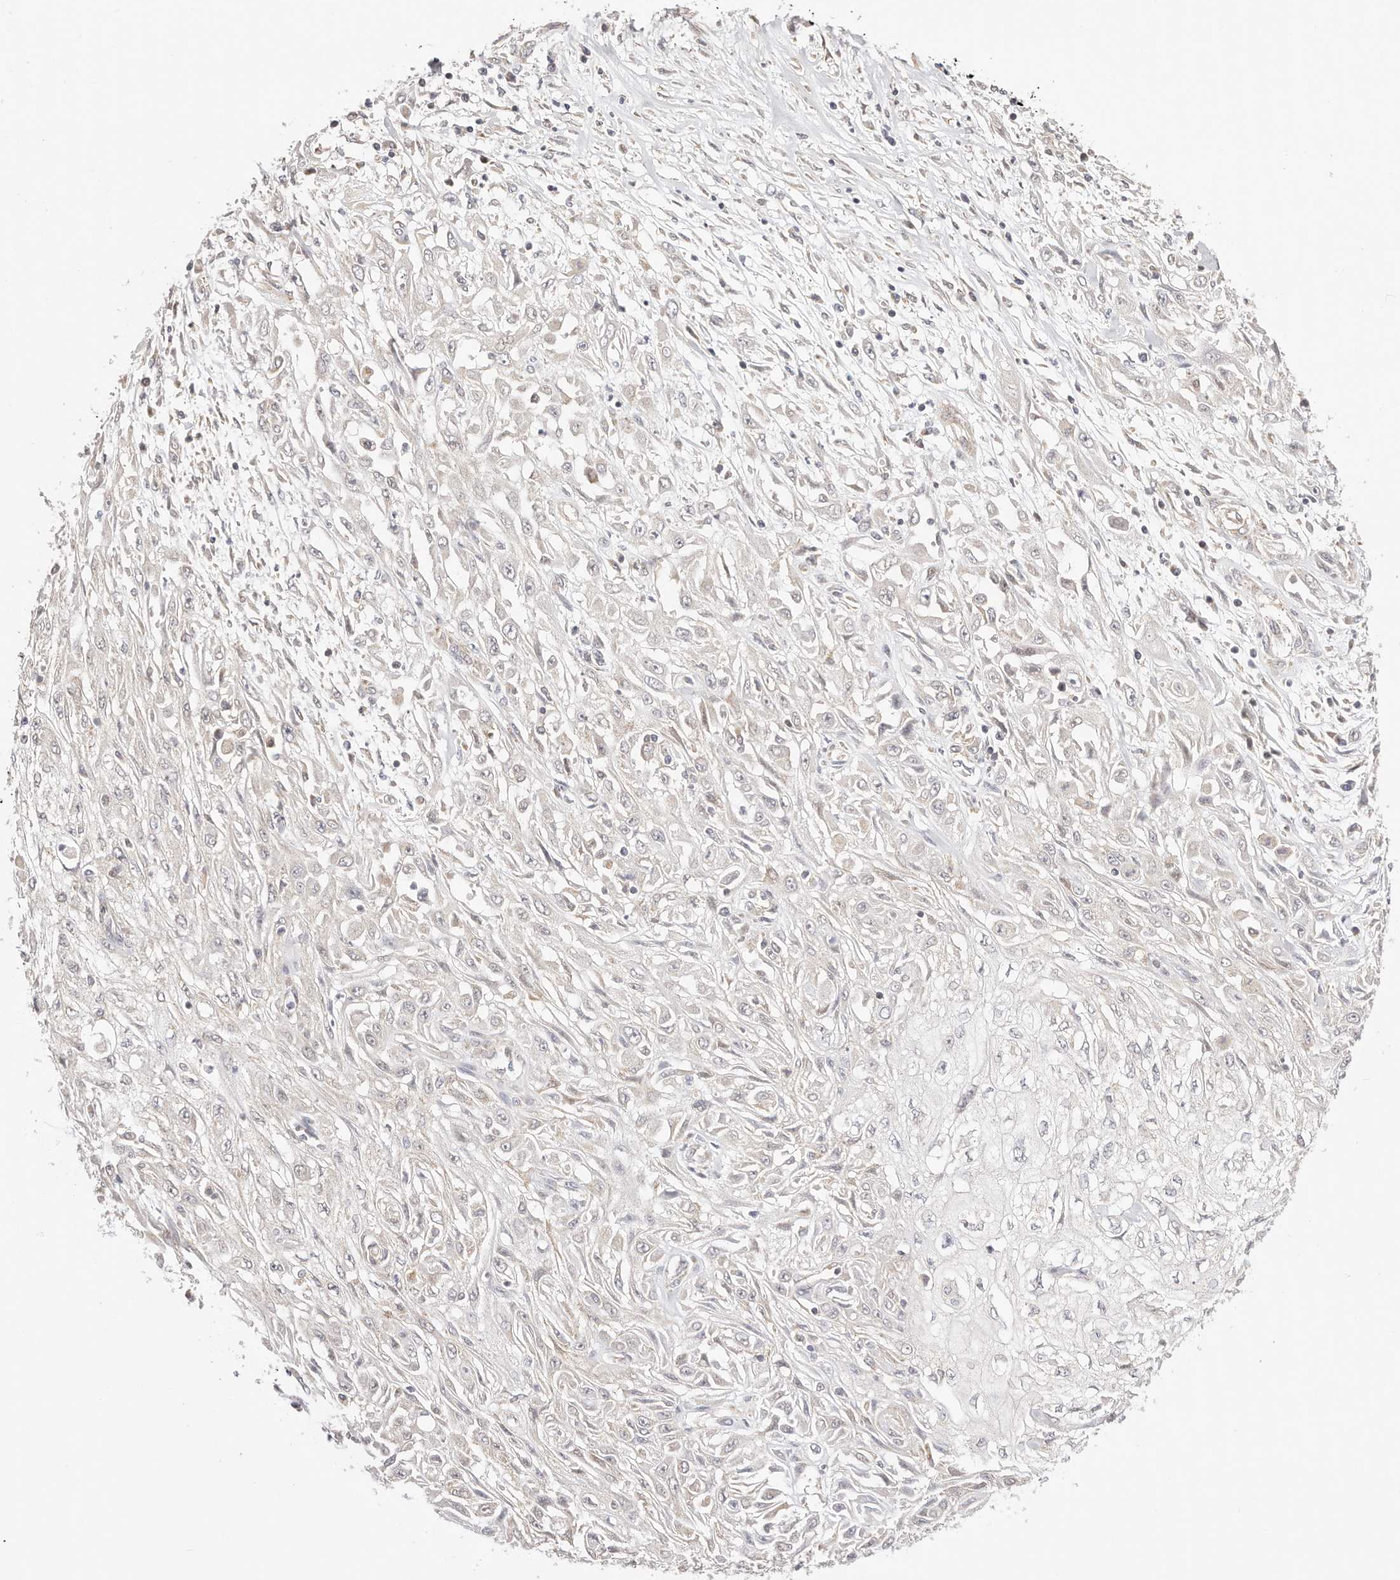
{"staining": {"intensity": "negative", "quantity": "none", "location": "none"}, "tissue": "skin cancer", "cell_type": "Tumor cells", "image_type": "cancer", "snomed": [{"axis": "morphology", "description": "Squamous cell carcinoma, NOS"}, {"axis": "morphology", "description": "Squamous cell carcinoma, metastatic, NOS"}, {"axis": "topography", "description": "Skin"}, {"axis": "topography", "description": "Lymph node"}], "caption": "Skin cancer stained for a protein using immunohistochemistry (IHC) reveals no staining tumor cells.", "gene": "KCMF1", "patient": {"sex": "male", "age": 75}}